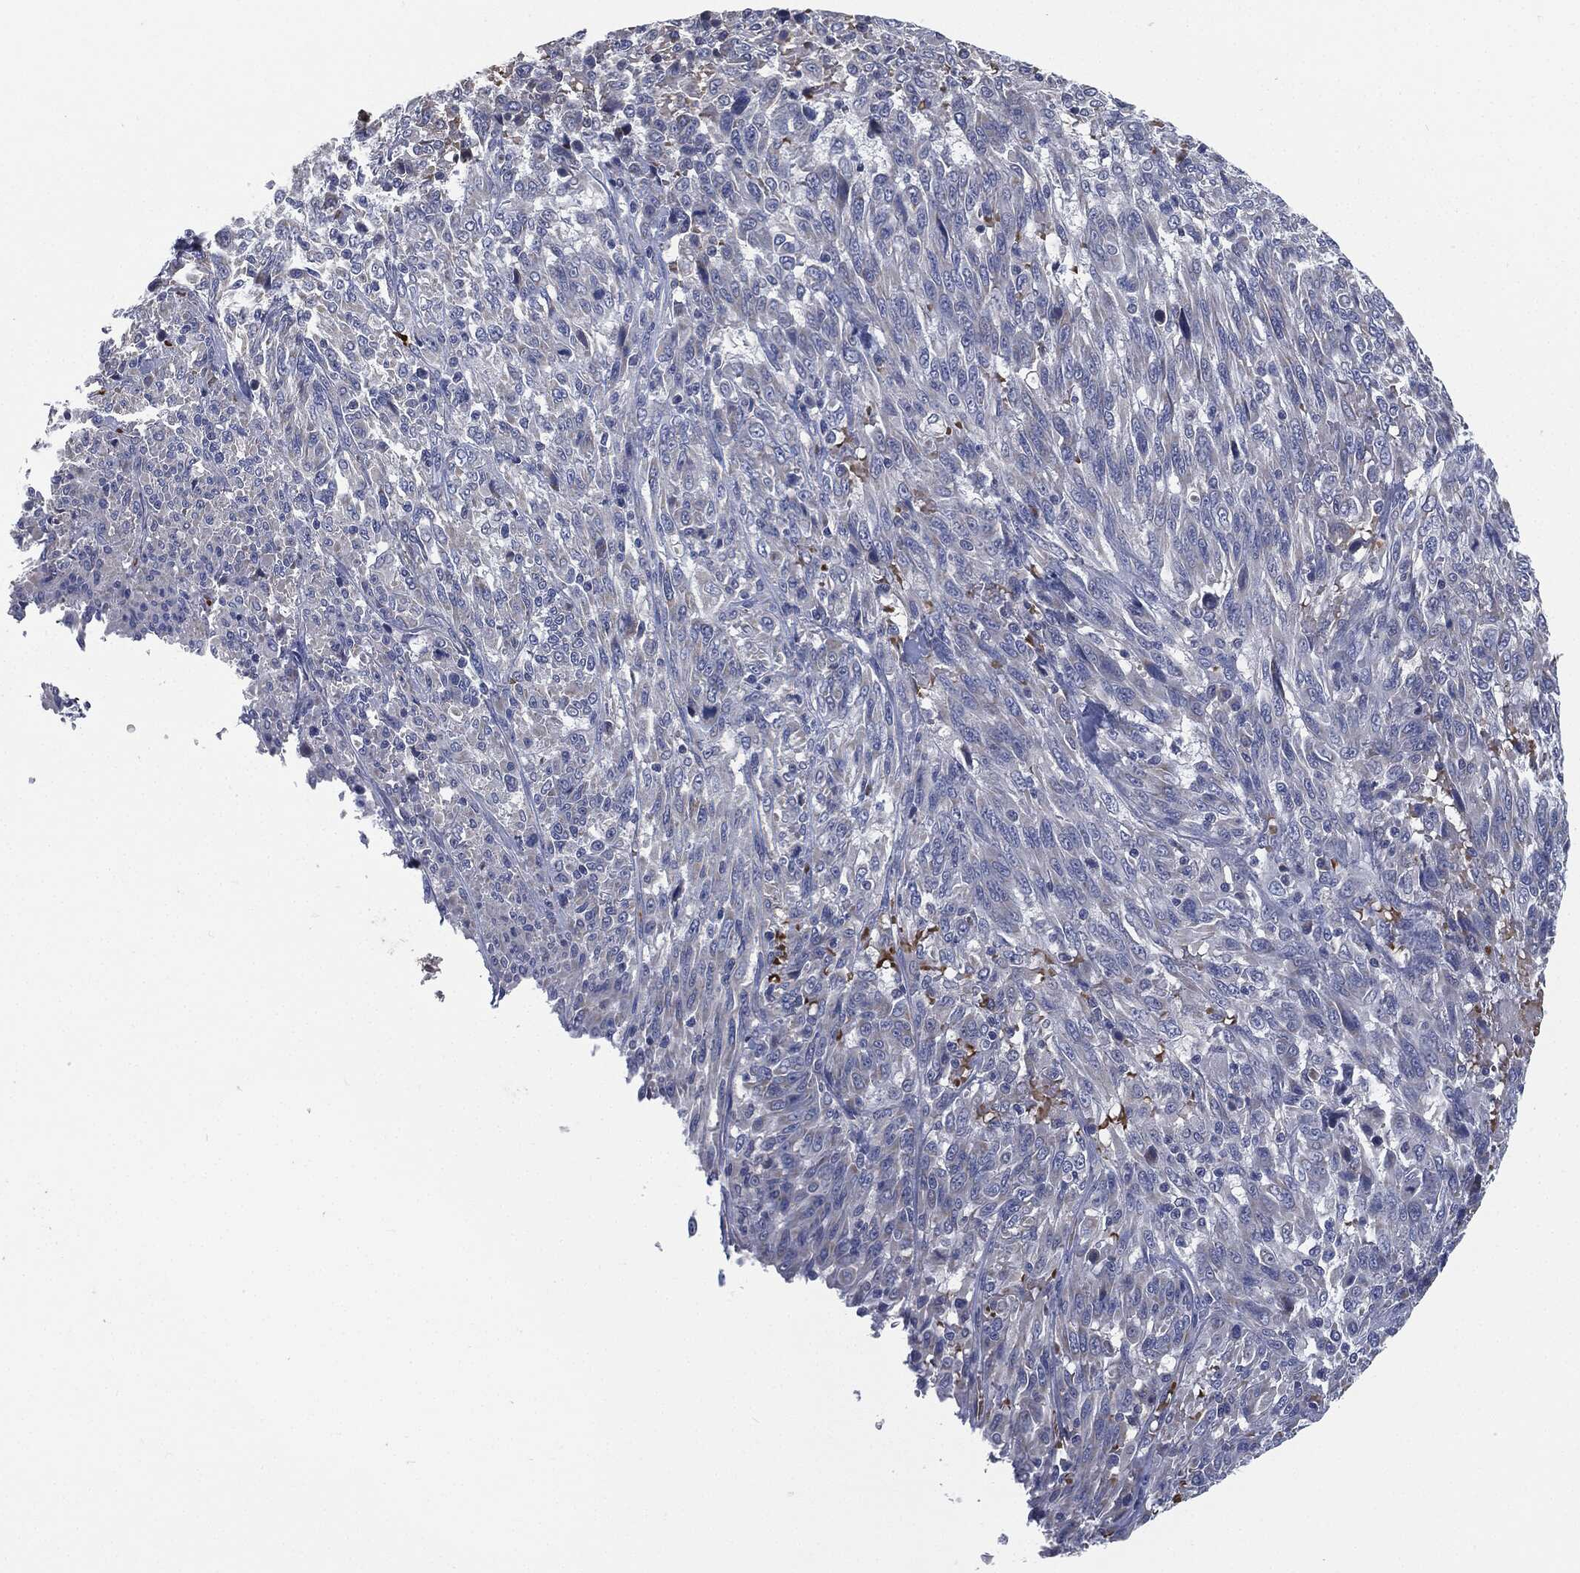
{"staining": {"intensity": "negative", "quantity": "none", "location": "none"}, "tissue": "melanoma", "cell_type": "Tumor cells", "image_type": "cancer", "snomed": [{"axis": "morphology", "description": "Malignant melanoma, NOS"}, {"axis": "topography", "description": "Skin"}], "caption": "The photomicrograph displays no significant positivity in tumor cells of melanoma.", "gene": "SIGLEC9", "patient": {"sex": "female", "age": 91}}